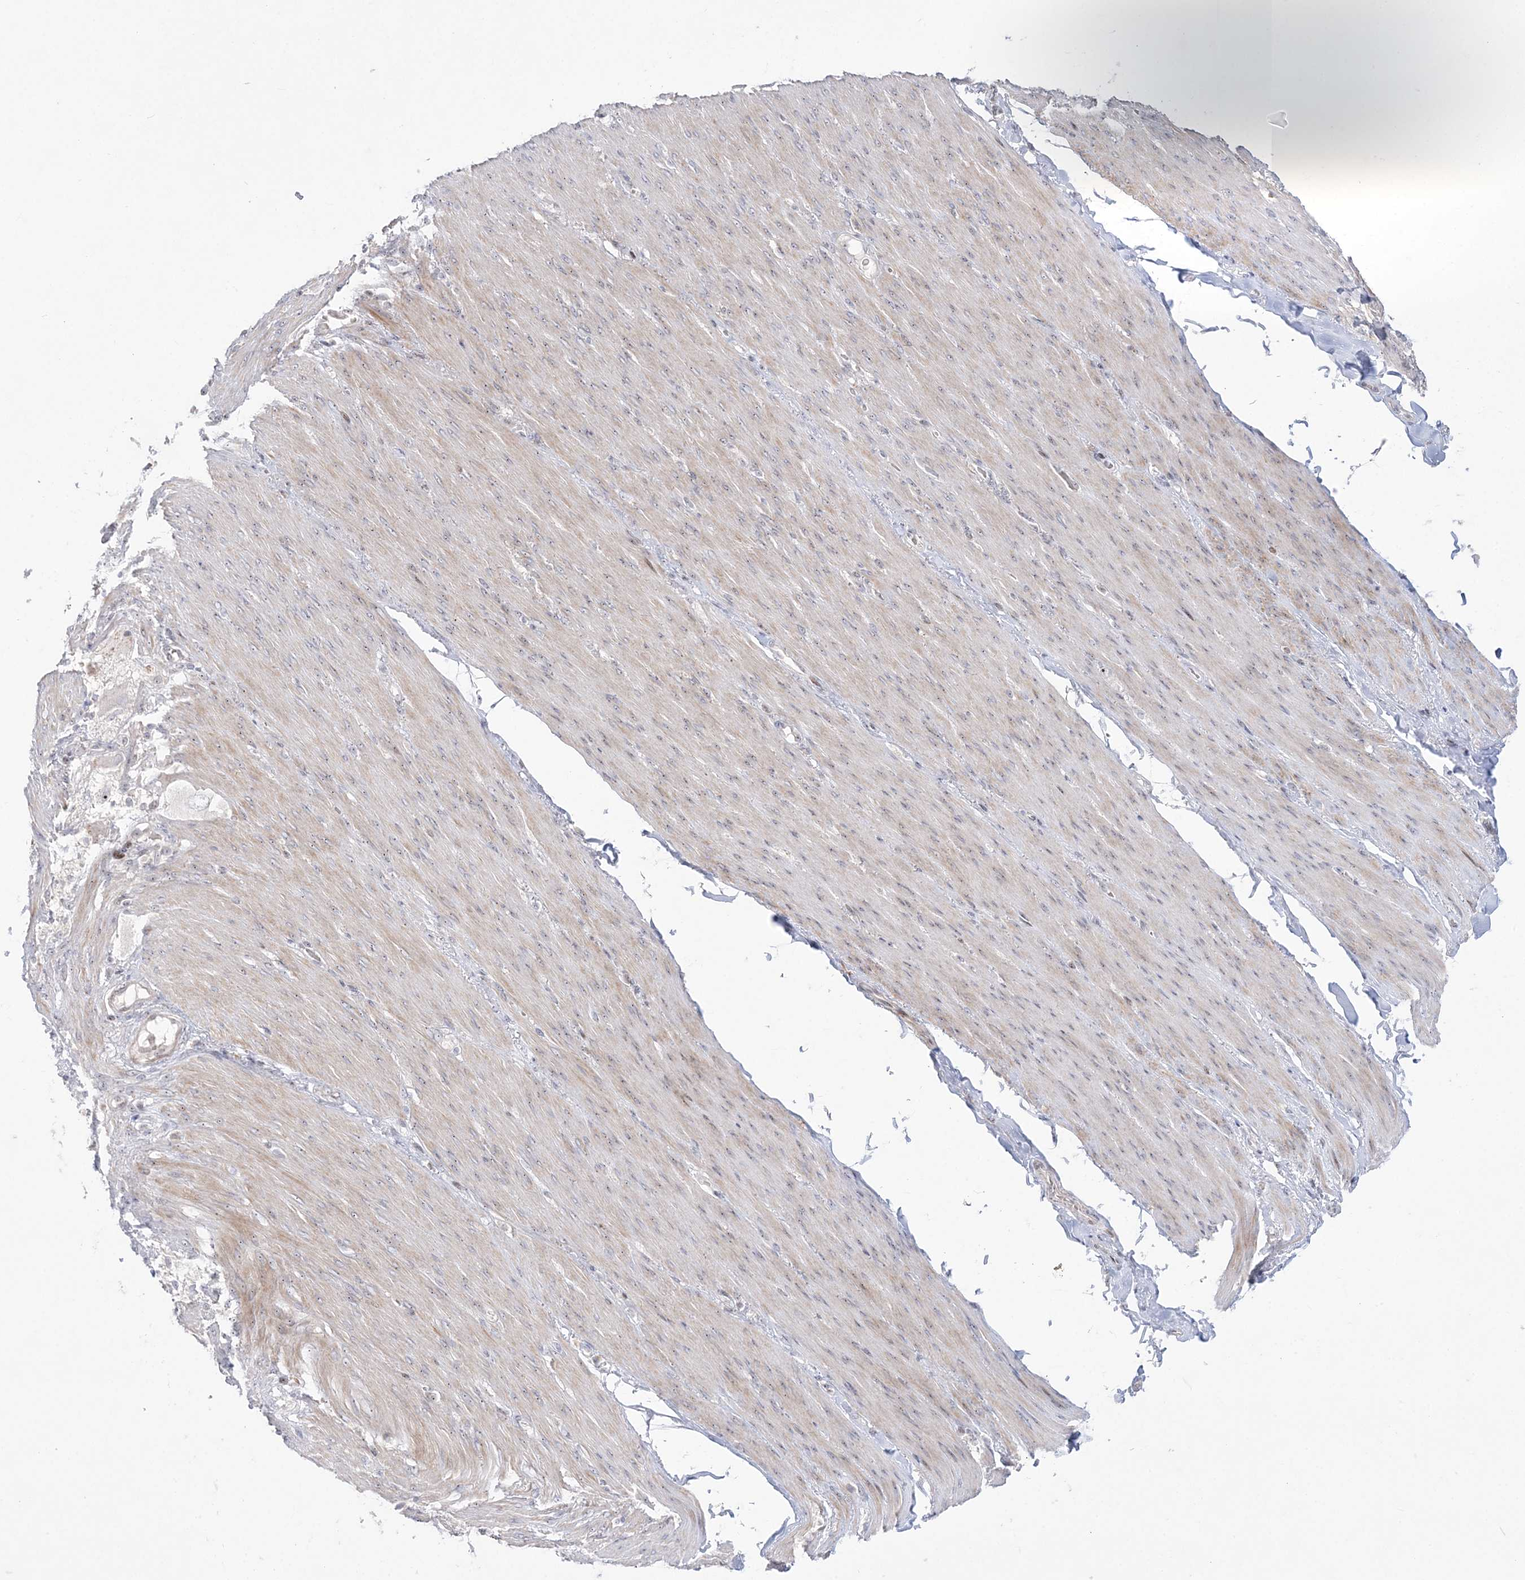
{"staining": {"intensity": "negative", "quantity": "none", "location": "none"}, "tissue": "adipose tissue", "cell_type": "Adipocytes", "image_type": "normal", "snomed": [{"axis": "morphology", "description": "Normal tissue, NOS"}, {"axis": "topography", "description": "Colon"}, {"axis": "topography", "description": "Peripheral nerve tissue"}], "caption": "IHC micrograph of normal adipose tissue: human adipose tissue stained with DAB (3,3'-diaminobenzidine) displays no significant protein expression in adipocytes.", "gene": "SH3BP4", "patient": {"sex": "female", "age": 61}}